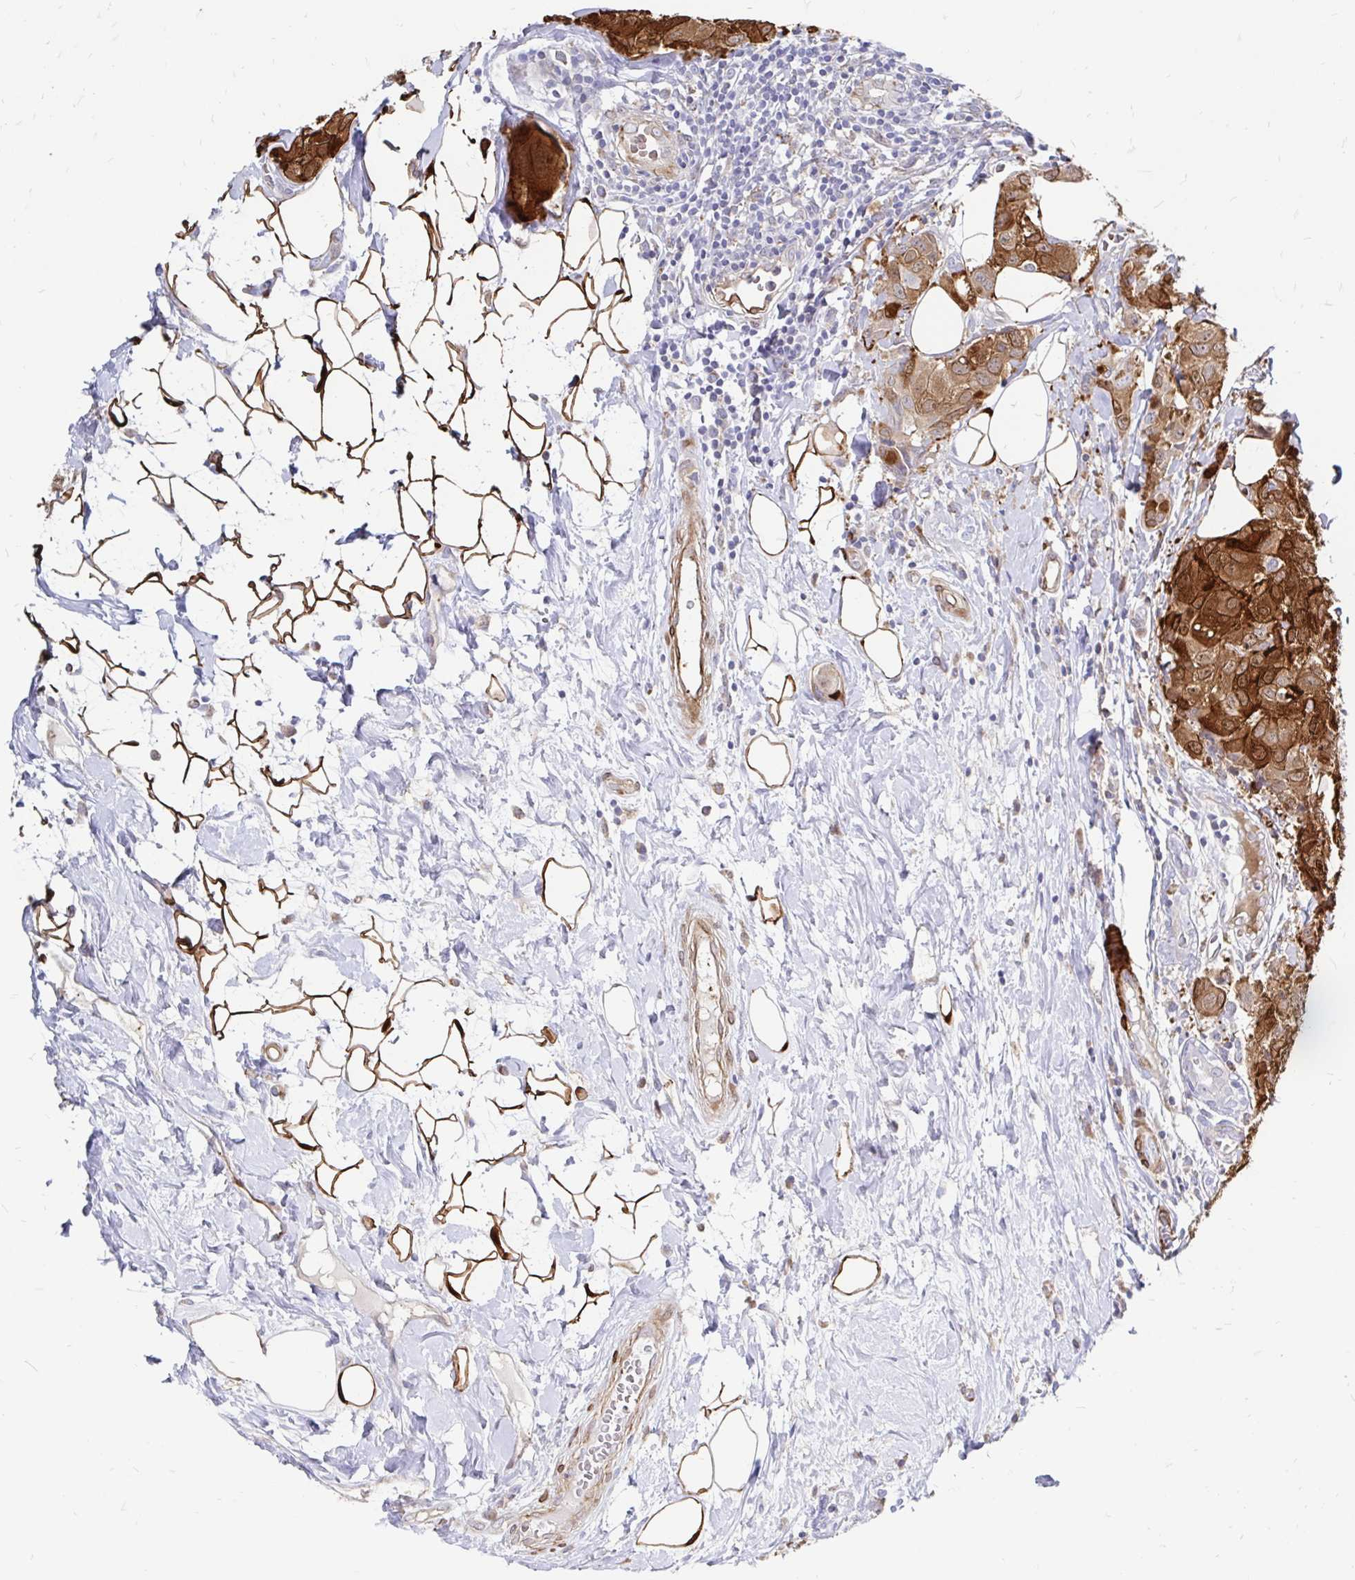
{"staining": {"intensity": "strong", "quantity": ">75%", "location": "cytoplasmic/membranous"}, "tissue": "breast cancer", "cell_type": "Tumor cells", "image_type": "cancer", "snomed": [{"axis": "morphology", "description": "Duct carcinoma"}, {"axis": "topography", "description": "Breast"}], "caption": "Immunohistochemistry (IHC) photomicrograph of neoplastic tissue: breast cancer (invasive ductal carcinoma) stained using immunohistochemistry displays high levels of strong protein expression localized specifically in the cytoplasmic/membranous of tumor cells, appearing as a cytoplasmic/membranous brown color.", "gene": "CDKL1", "patient": {"sex": "female", "age": 43}}